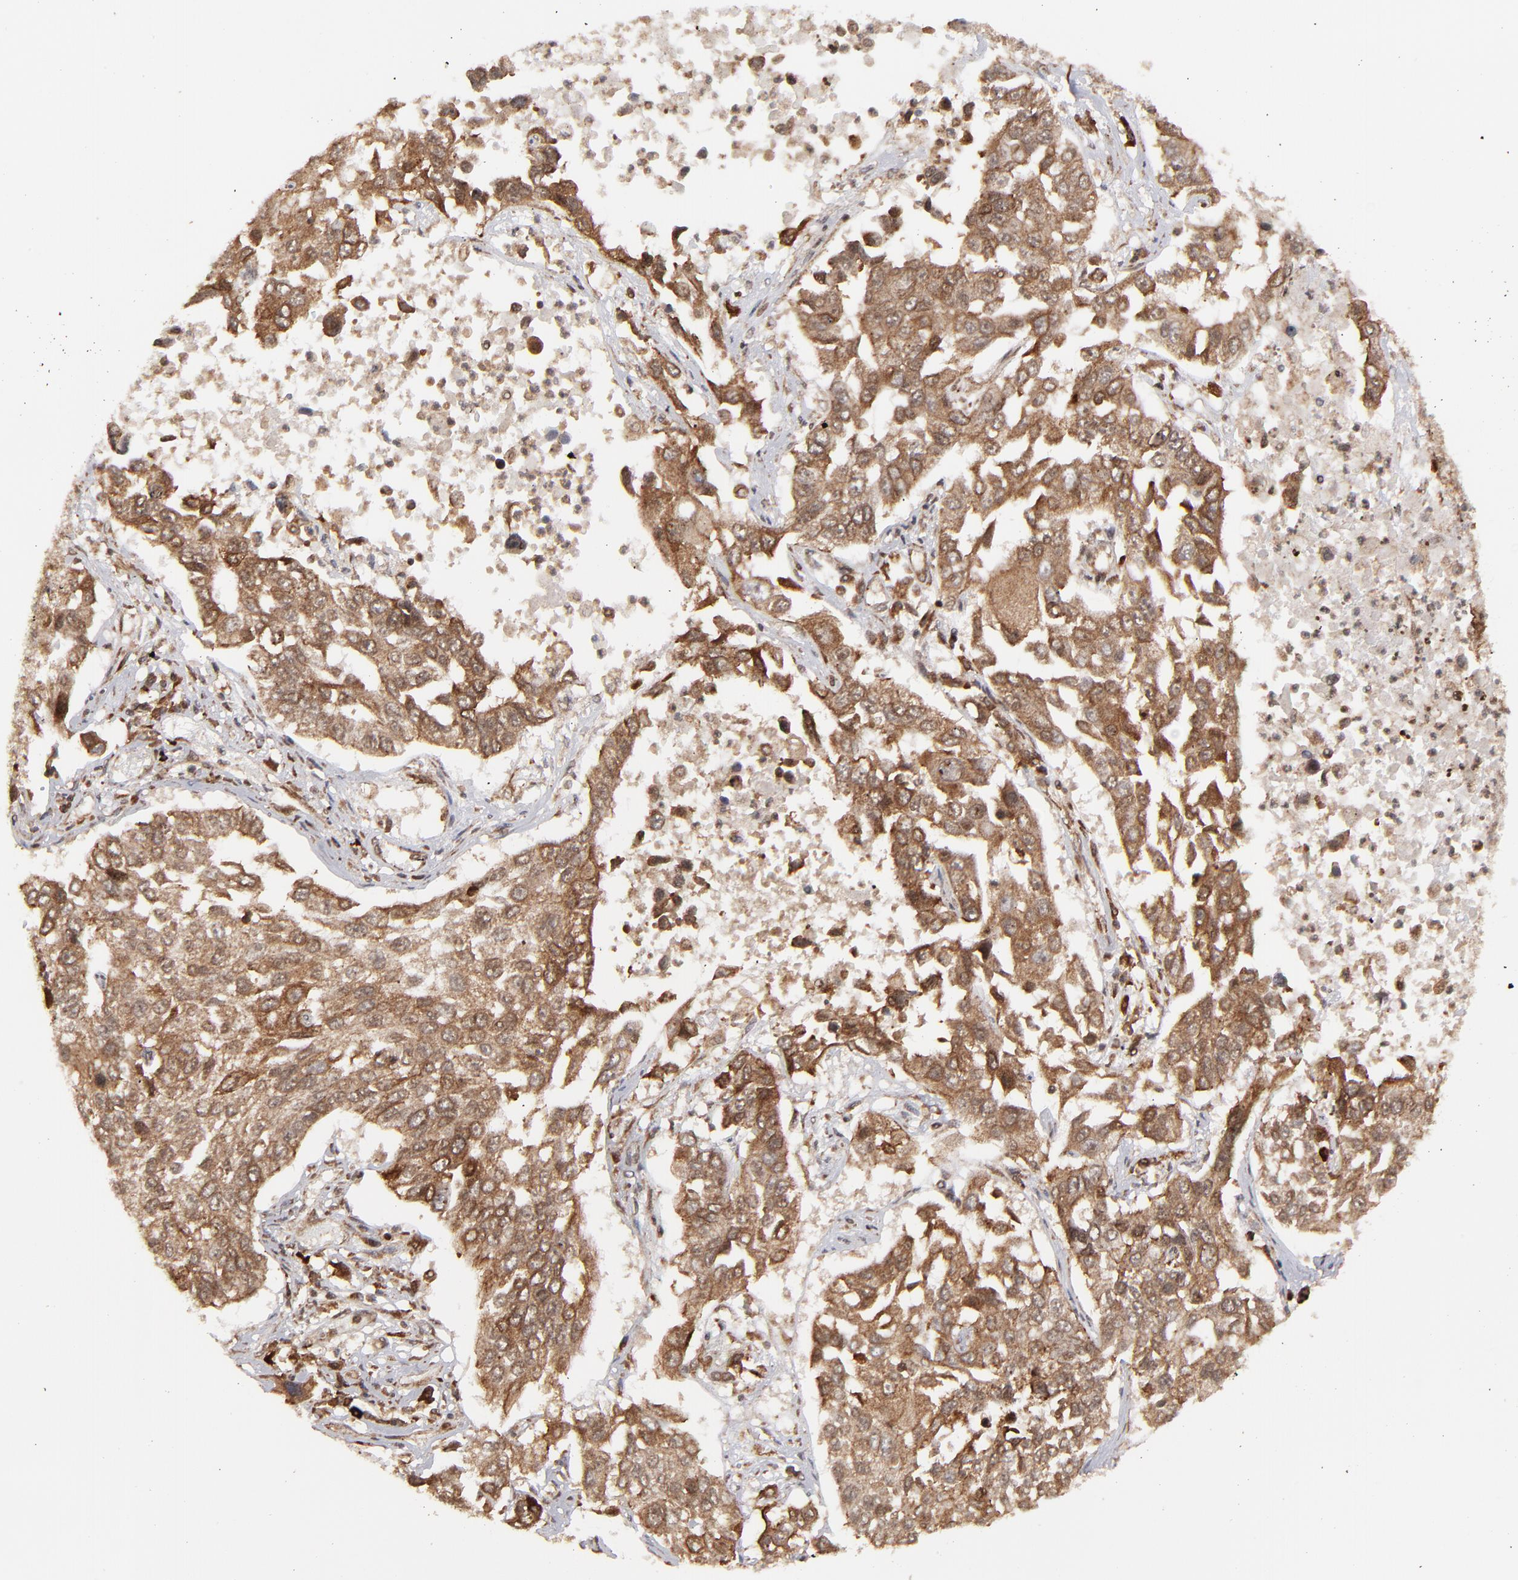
{"staining": {"intensity": "strong", "quantity": ">75%", "location": "cytoplasmic/membranous,nuclear"}, "tissue": "lung cancer", "cell_type": "Tumor cells", "image_type": "cancer", "snomed": [{"axis": "morphology", "description": "Squamous cell carcinoma, NOS"}, {"axis": "topography", "description": "Lung"}], "caption": "Strong cytoplasmic/membranous and nuclear staining for a protein is present in approximately >75% of tumor cells of lung squamous cell carcinoma using immunohistochemistry.", "gene": "RGS6", "patient": {"sex": "male", "age": 71}}